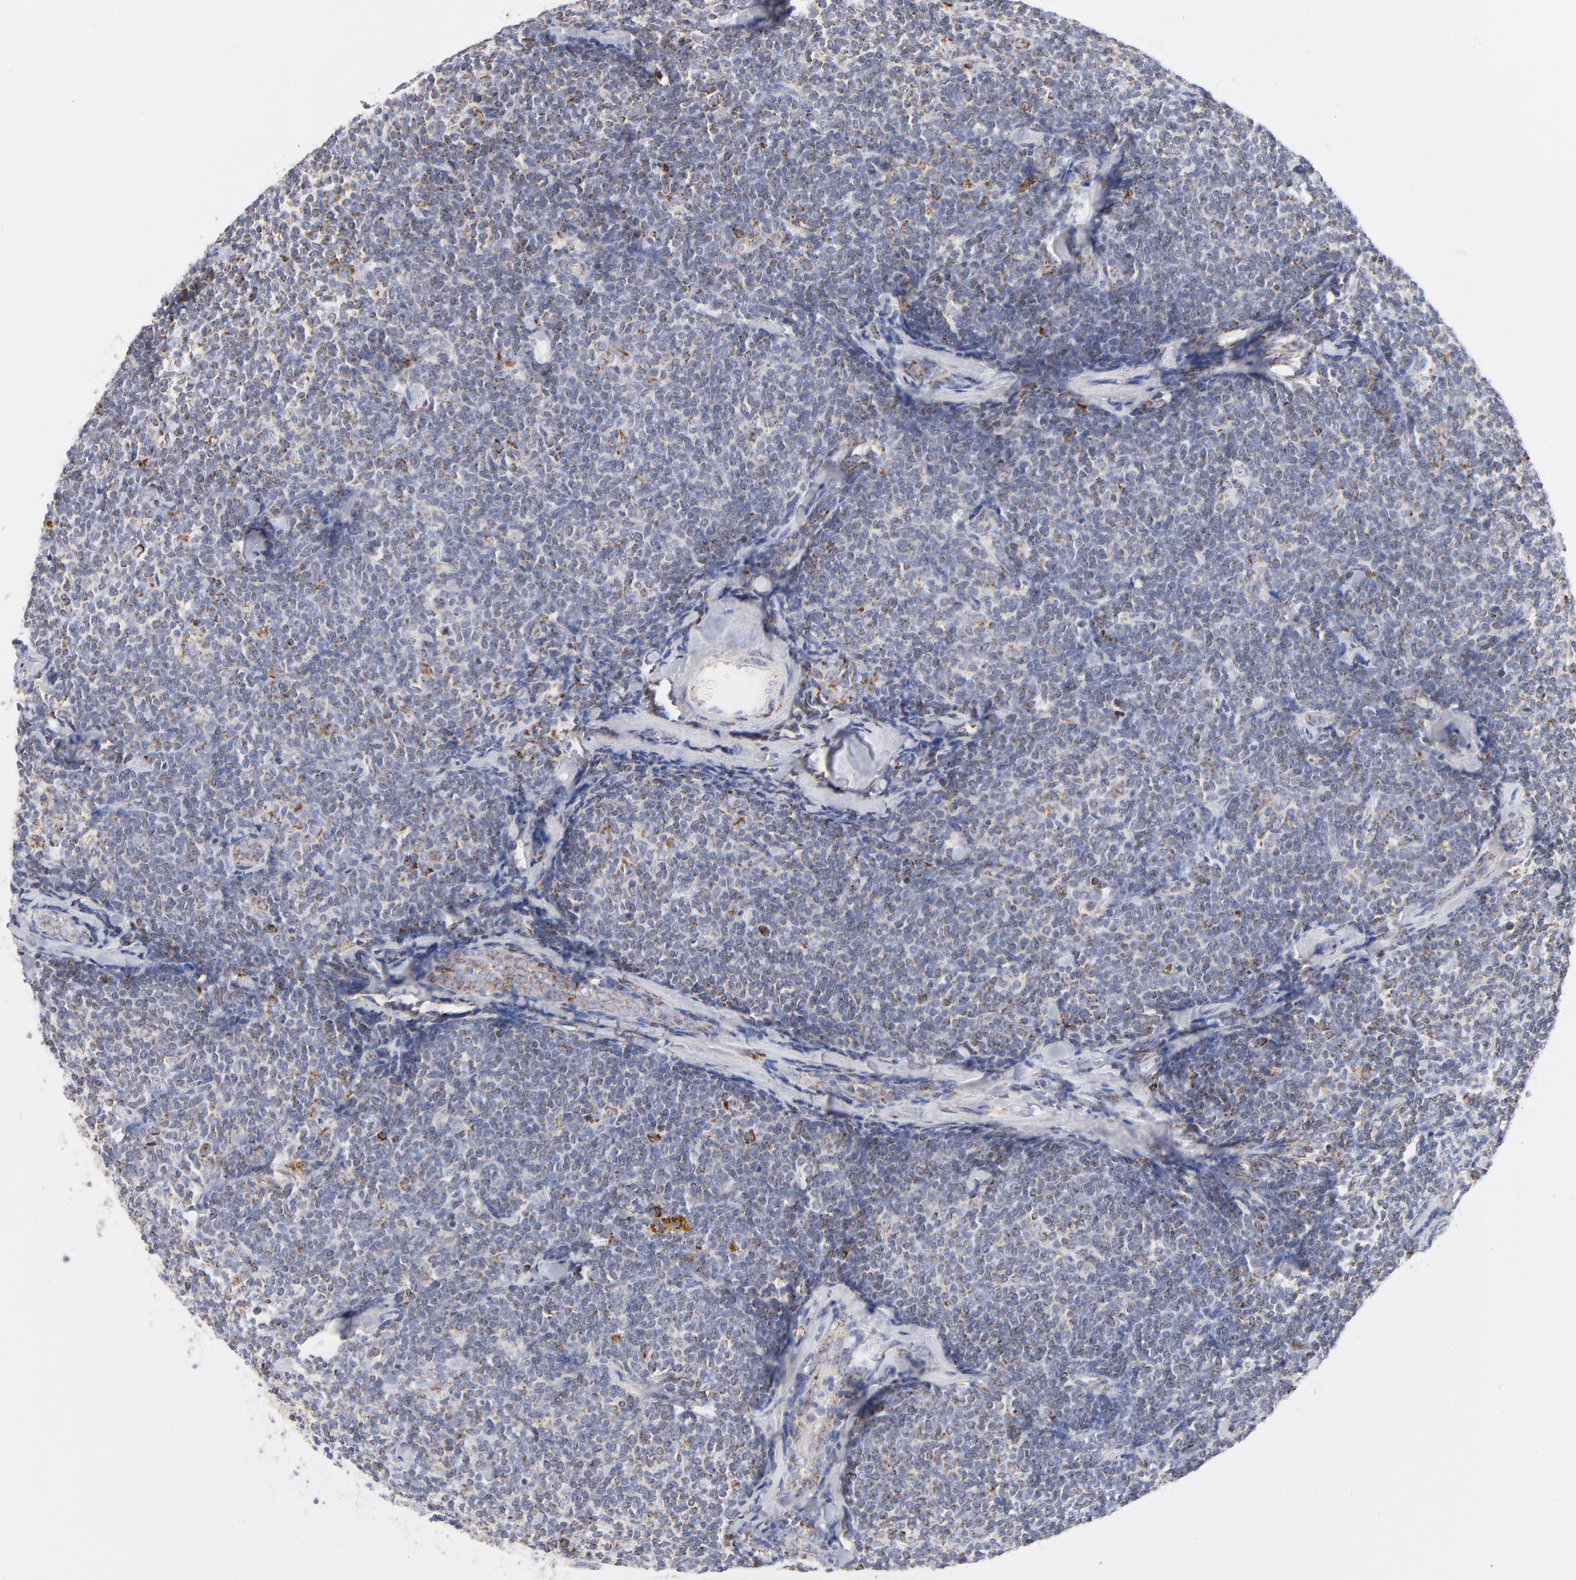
{"staining": {"intensity": "moderate", "quantity": "<25%", "location": "cytoplasmic/membranous"}, "tissue": "lymphoma", "cell_type": "Tumor cells", "image_type": "cancer", "snomed": [{"axis": "morphology", "description": "Malignant lymphoma, non-Hodgkin's type, Low grade"}, {"axis": "topography", "description": "Lymph node"}], "caption": "This is an image of immunohistochemistry staining of low-grade malignant lymphoma, non-Hodgkin's type, which shows moderate expression in the cytoplasmic/membranous of tumor cells.", "gene": "DLAT", "patient": {"sex": "female", "age": 56}}